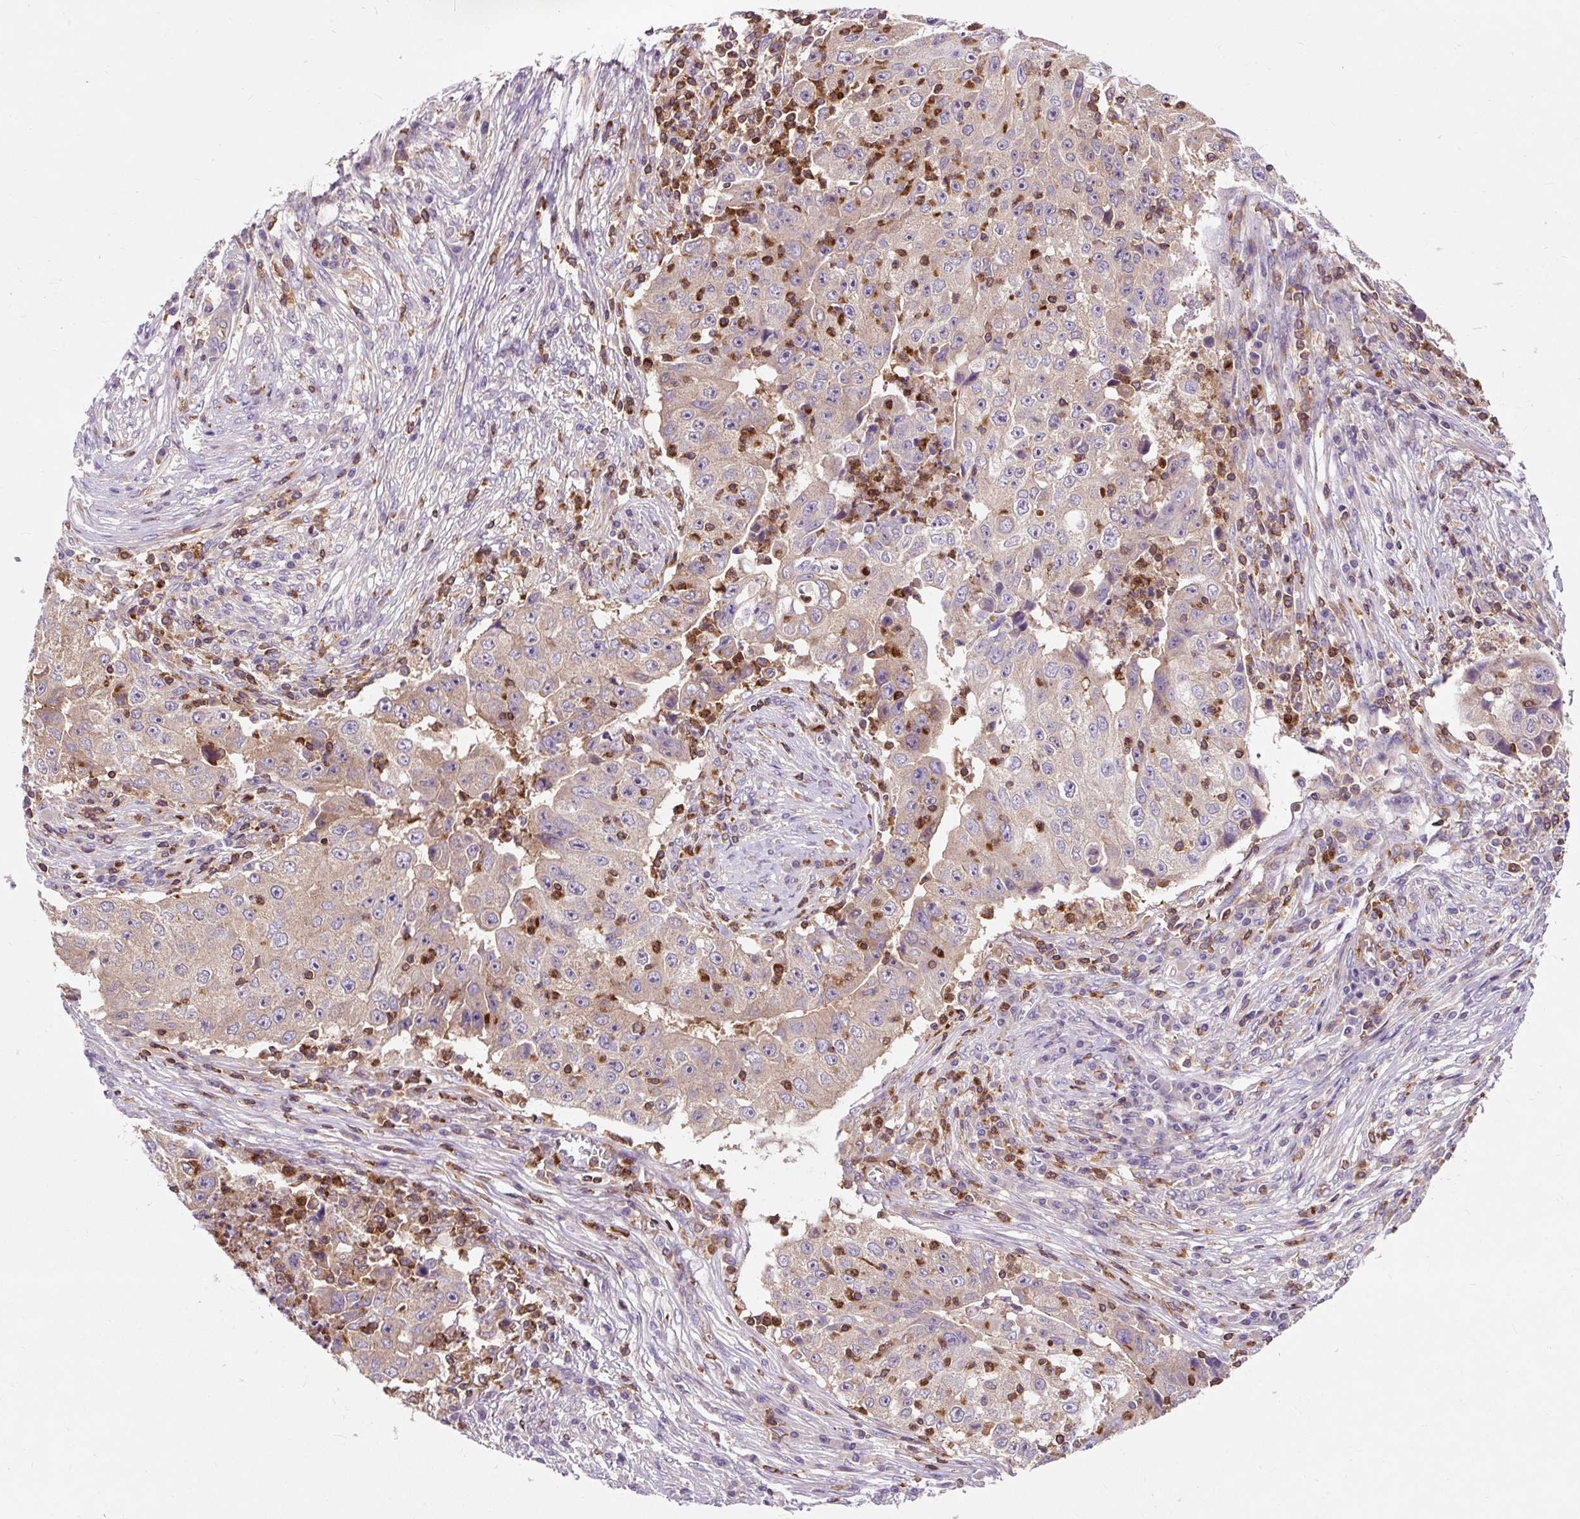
{"staining": {"intensity": "weak", "quantity": "25%-75%", "location": "cytoplasmic/membranous"}, "tissue": "lung cancer", "cell_type": "Tumor cells", "image_type": "cancer", "snomed": [{"axis": "morphology", "description": "Squamous cell carcinoma, NOS"}, {"axis": "topography", "description": "Lung"}], "caption": "A high-resolution image shows immunohistochemistry staining of lung cancer (squamous cell carcinoma), which reveals weak cytoplasmic/membranous staining in approximately 25%-75% of tumor cells.", "gene": "CISD3", "patient": {"sex": "male", "age": 64}}